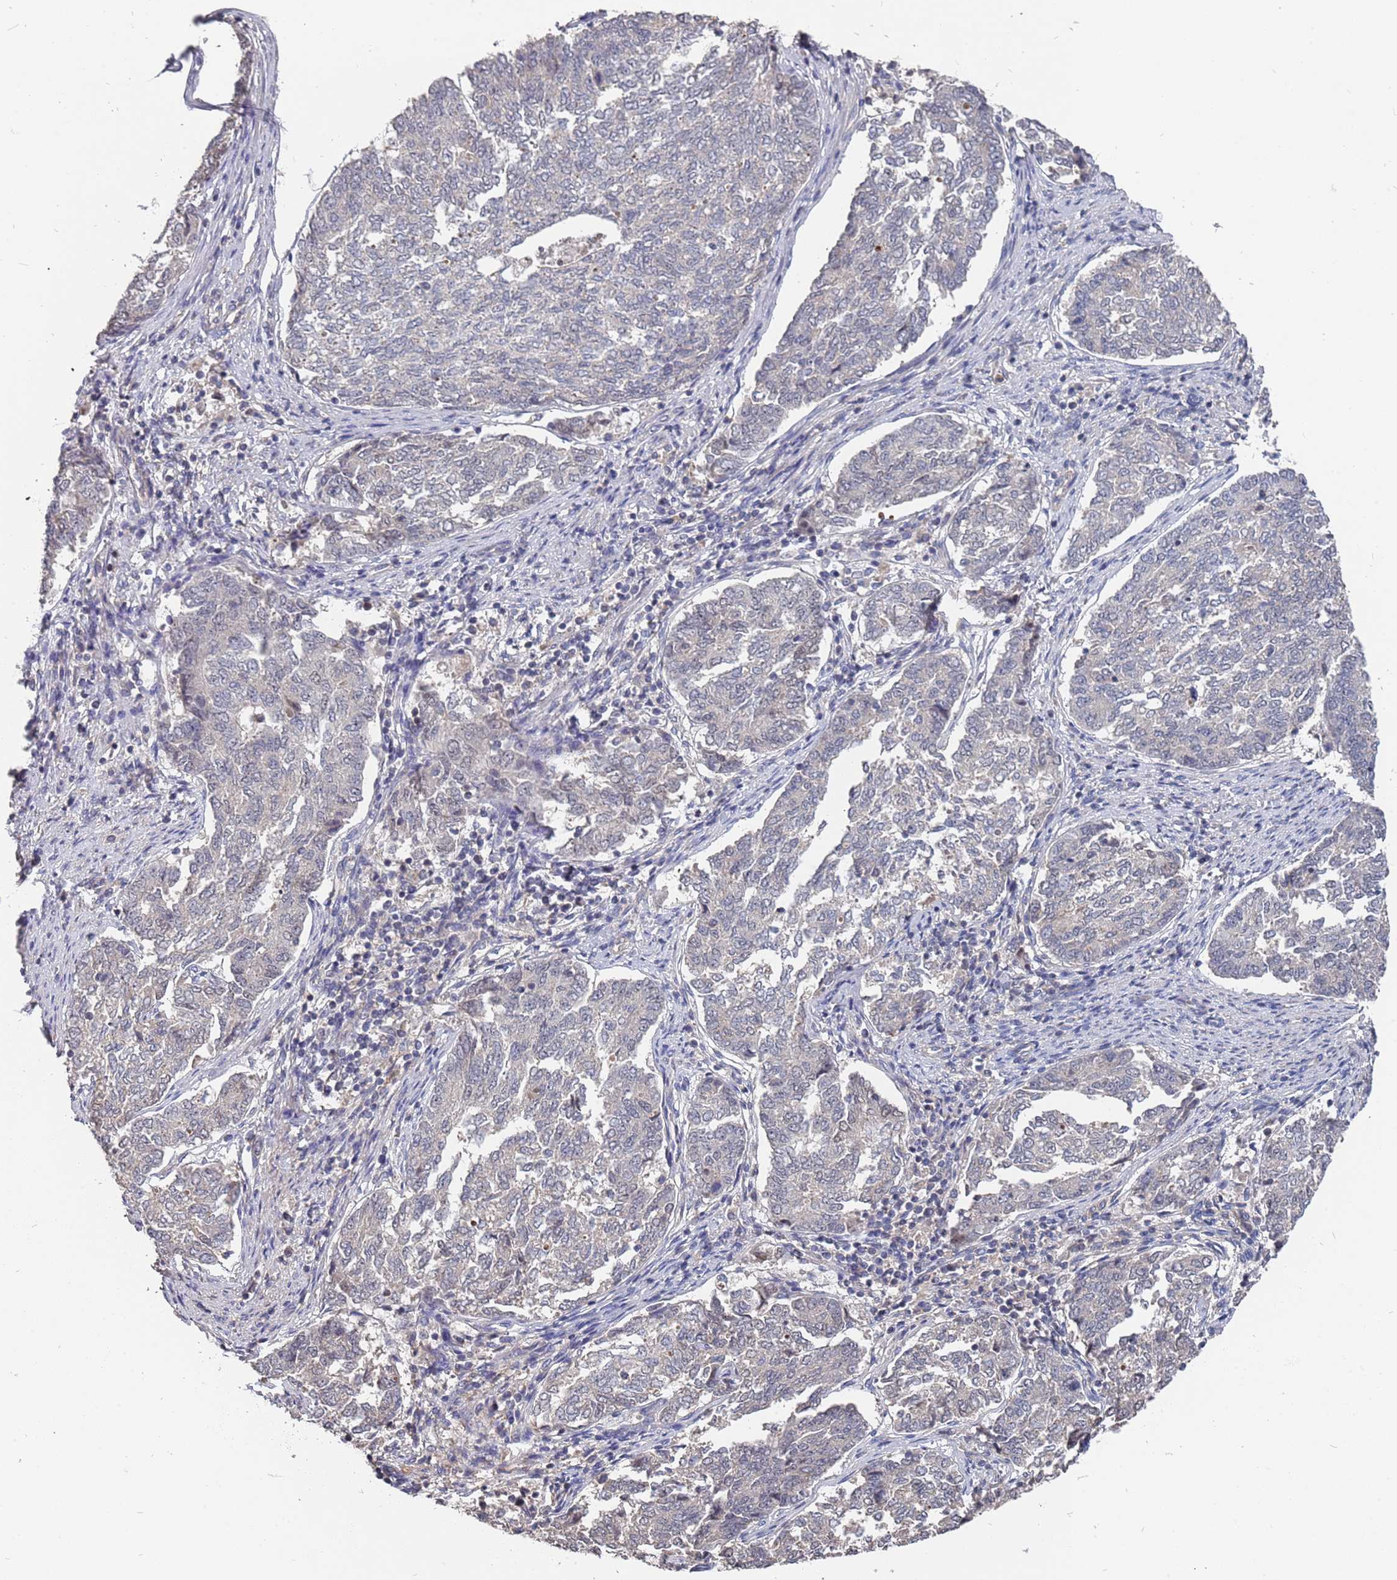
{"staining": {"intensity": "negative", "quantity": "none", "location": "none"}, "tissue": "endometrial cancer", "cell_type": "Tumor cells", "image_type": "cancer", "snomed": [{"axis": "morphology", "description": "Adenocarcinoma, NOS"}, {"axis": "topography", "description": "Endometrium"}], "caption": "Image shows no protein expression in tumor cells of endometrial adenocarcinoma tissue. Brightfield microscopy of IHC stained with DAB (3,3'-diaminobenzidine) (brown) and hematoxylin (blue), captured at high magnification.", "gene": "TCEANC2", "patient": {"sex": "female", "age": 80}}